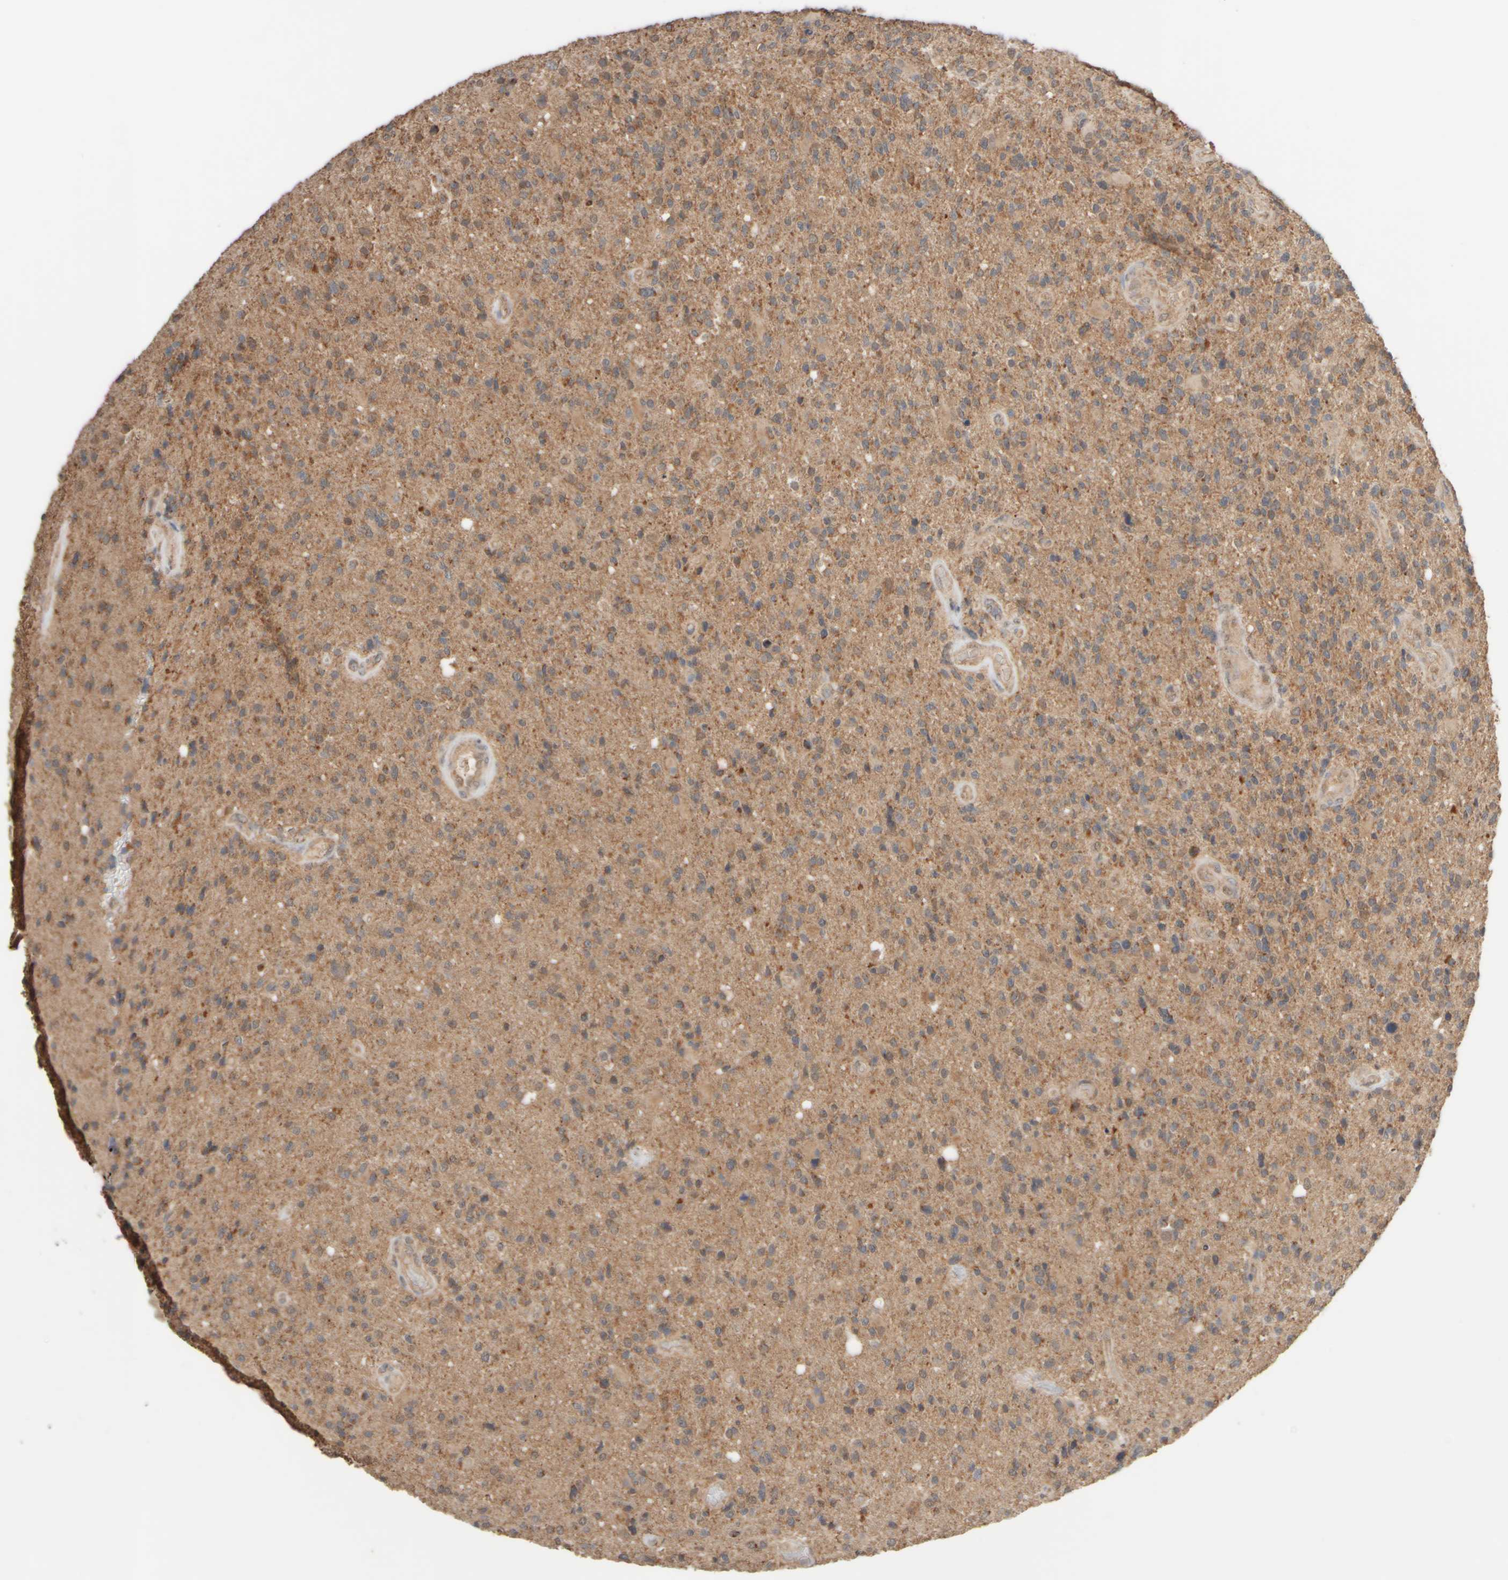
{"staining": {"intensity": "weak", "quantity": ">75%", "location": "cytoplasmic/membranous"}, "tissue": "glioma", "cell_type": "Tumor cells", "image_type": "cancer", "snomed": [{"axis": "morphology", "description": "Glioma, malignant, High grade"}, {"axis": "topography", "description": "Brain"}], "caption": "Approximately >75% of tumor cells in human glioma display weak cytoplasmic/membranous protein positivity as visualized by brown immunohistochemical staining.", "gene": "EIF2B3", "patient": {"sex": "male", "age": 72}}